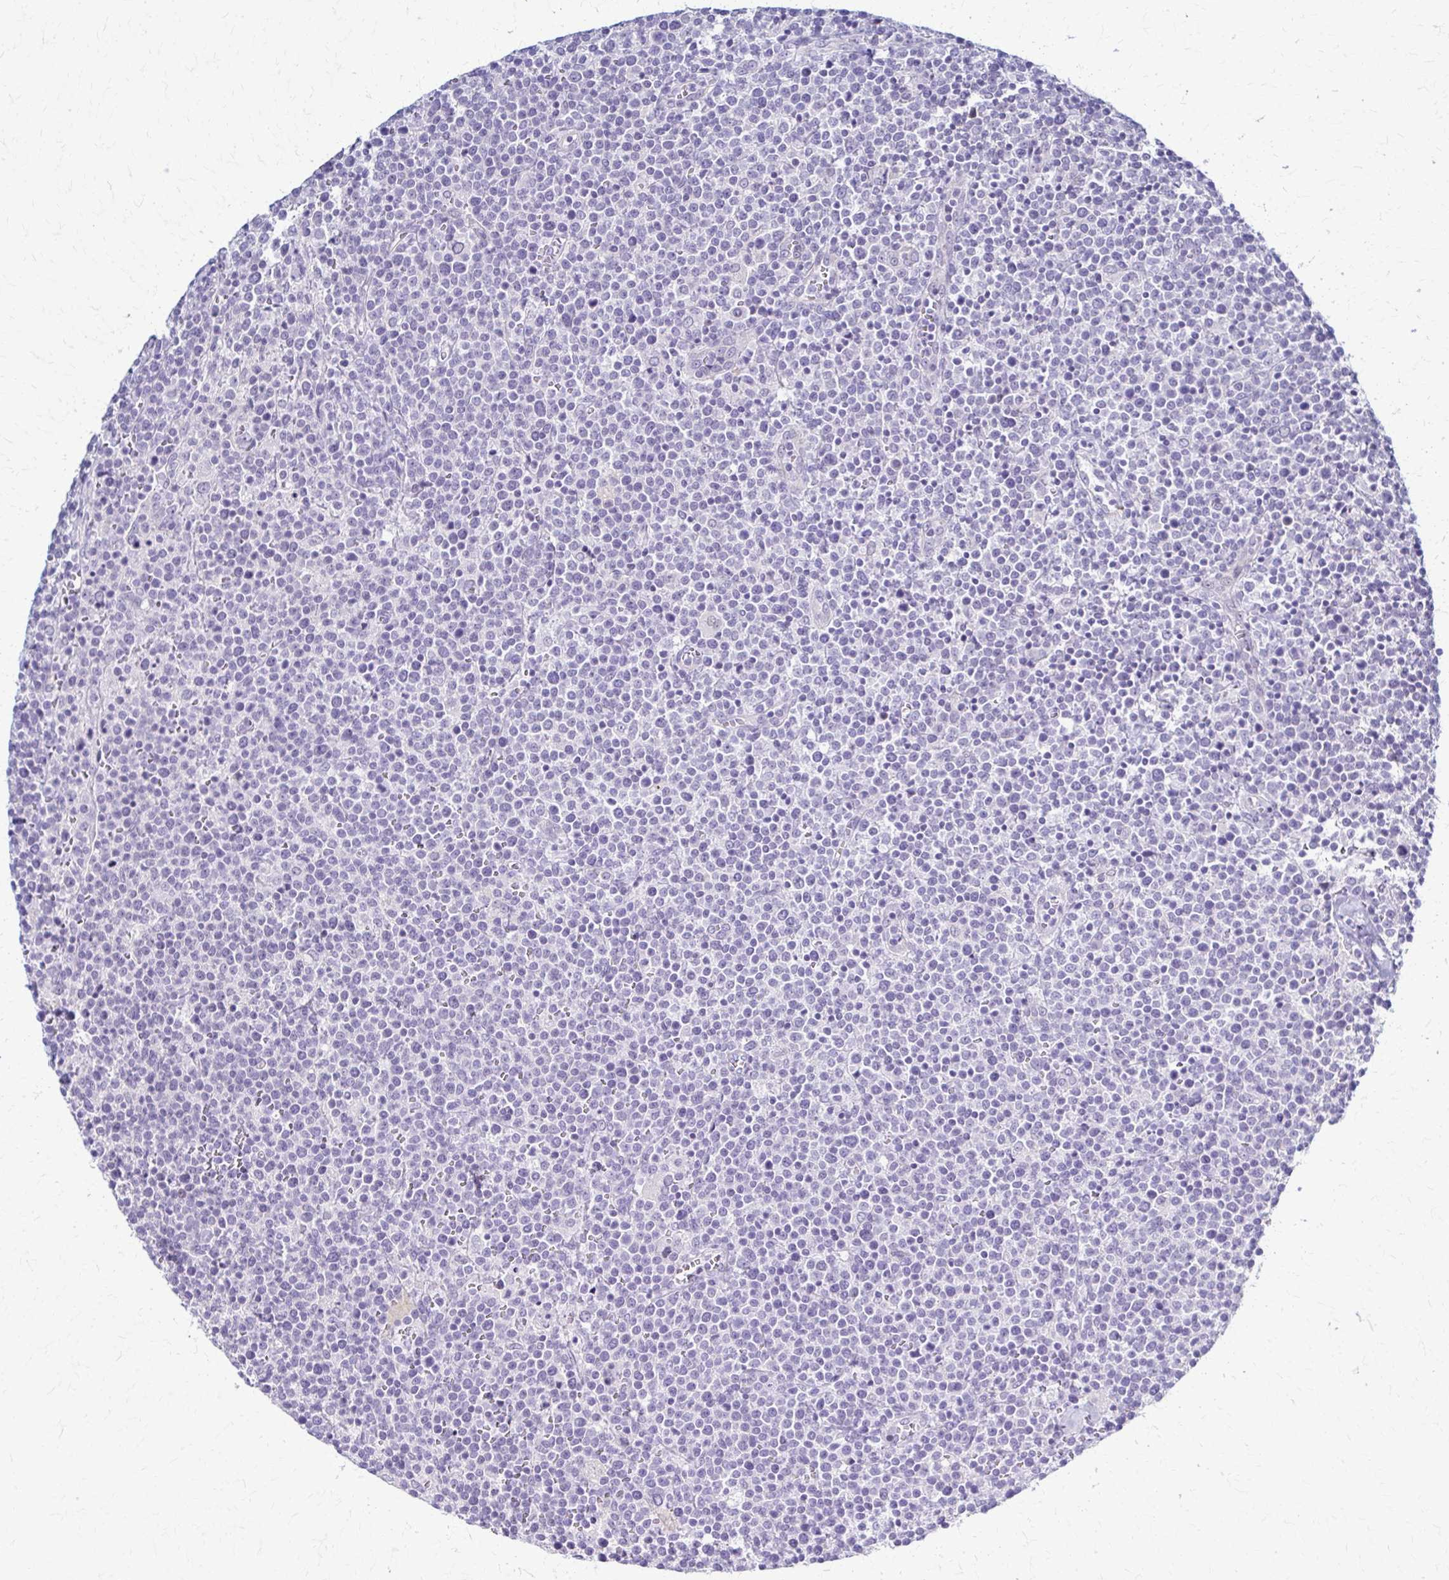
{"staining": {"intensity": "negative", "quantity": "none", "location": "none"}, "tissue": "lymphoma", "cell_type": "Tumor cells", "image_type": "cancer", "snomed": [{"axis": "morphology", "description": "Malignant lymphoma, non-Hodgkin's type, High grade"}, {"axis": "topography", "description": "Lymph node"}], "caption": "Immunohistochemistry (IHC) image of neoplastic tissue: human lymphoma stained with DAB exhibits no significant protein expression in tumor cells.", "gene": "RHOBTB2", "patient": {"sex": "male", "age": 61}}